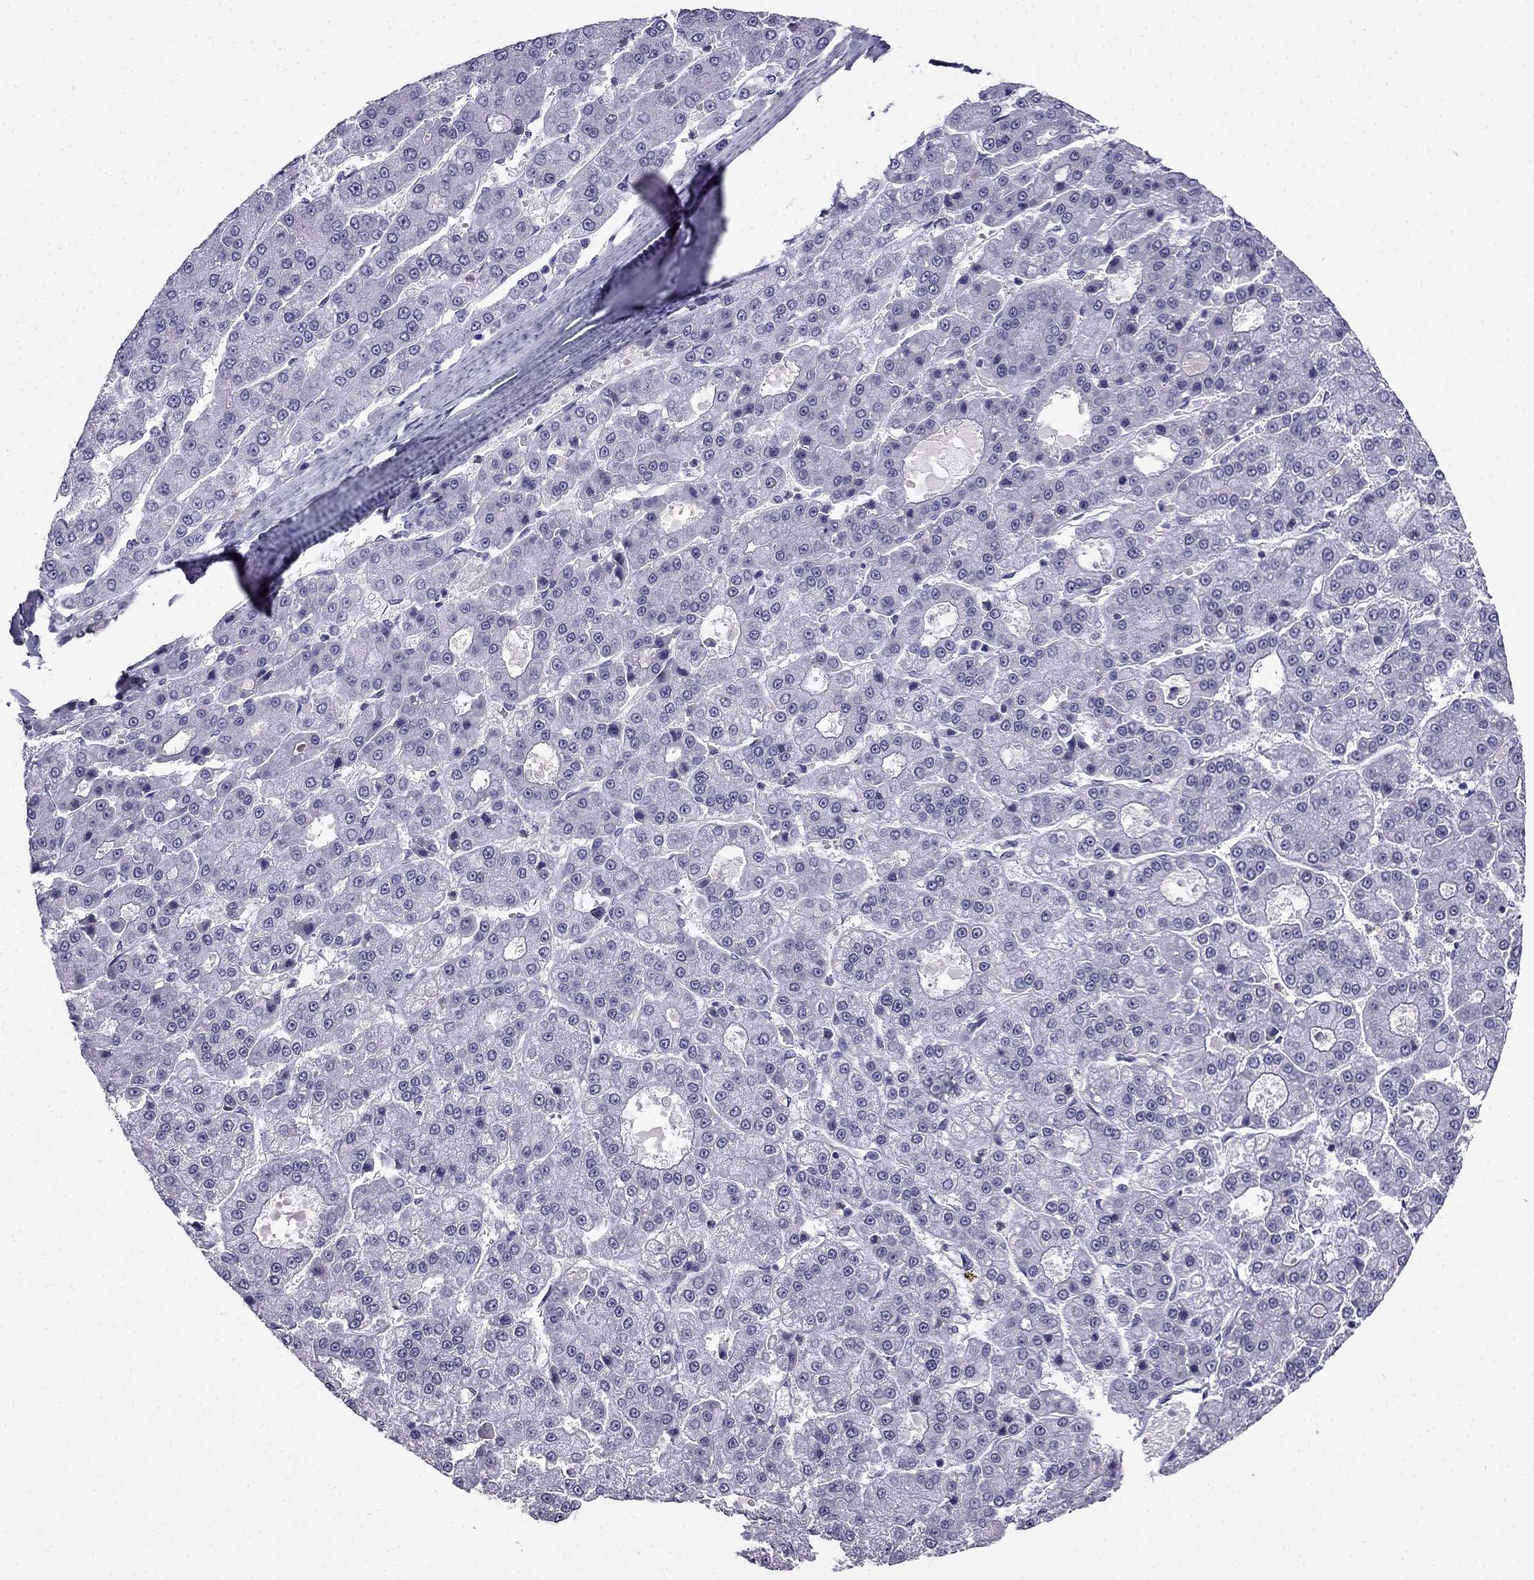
{"staining": {"intensity": "negative", "quantity": "none", "location": "none"}, "tissue": "liver cancer", "cell_type": "Tumor cells", "image_type": "cancer", "snomed": [{"axis": "morphology", "description": "Carcinoma, Hepatocellular, NOS"}, {"axis": "topography", "description": "Liver"}], "caption": "This photomicrograph is of liver cancer stained with immunohistochemistry (IHC) to label a protein in brown with the nuclei are counter-stained blue. There is no expression in tumor cells. The staining was performed using DAB (3,3'-diaminobenzidine) to visualize the protein expression in brown, while the nuclei were stained in blue with hematoxylin (Magnification: 20x).", "gene": "CDHR4", "patient": {"sex": "male", "age": 70}}